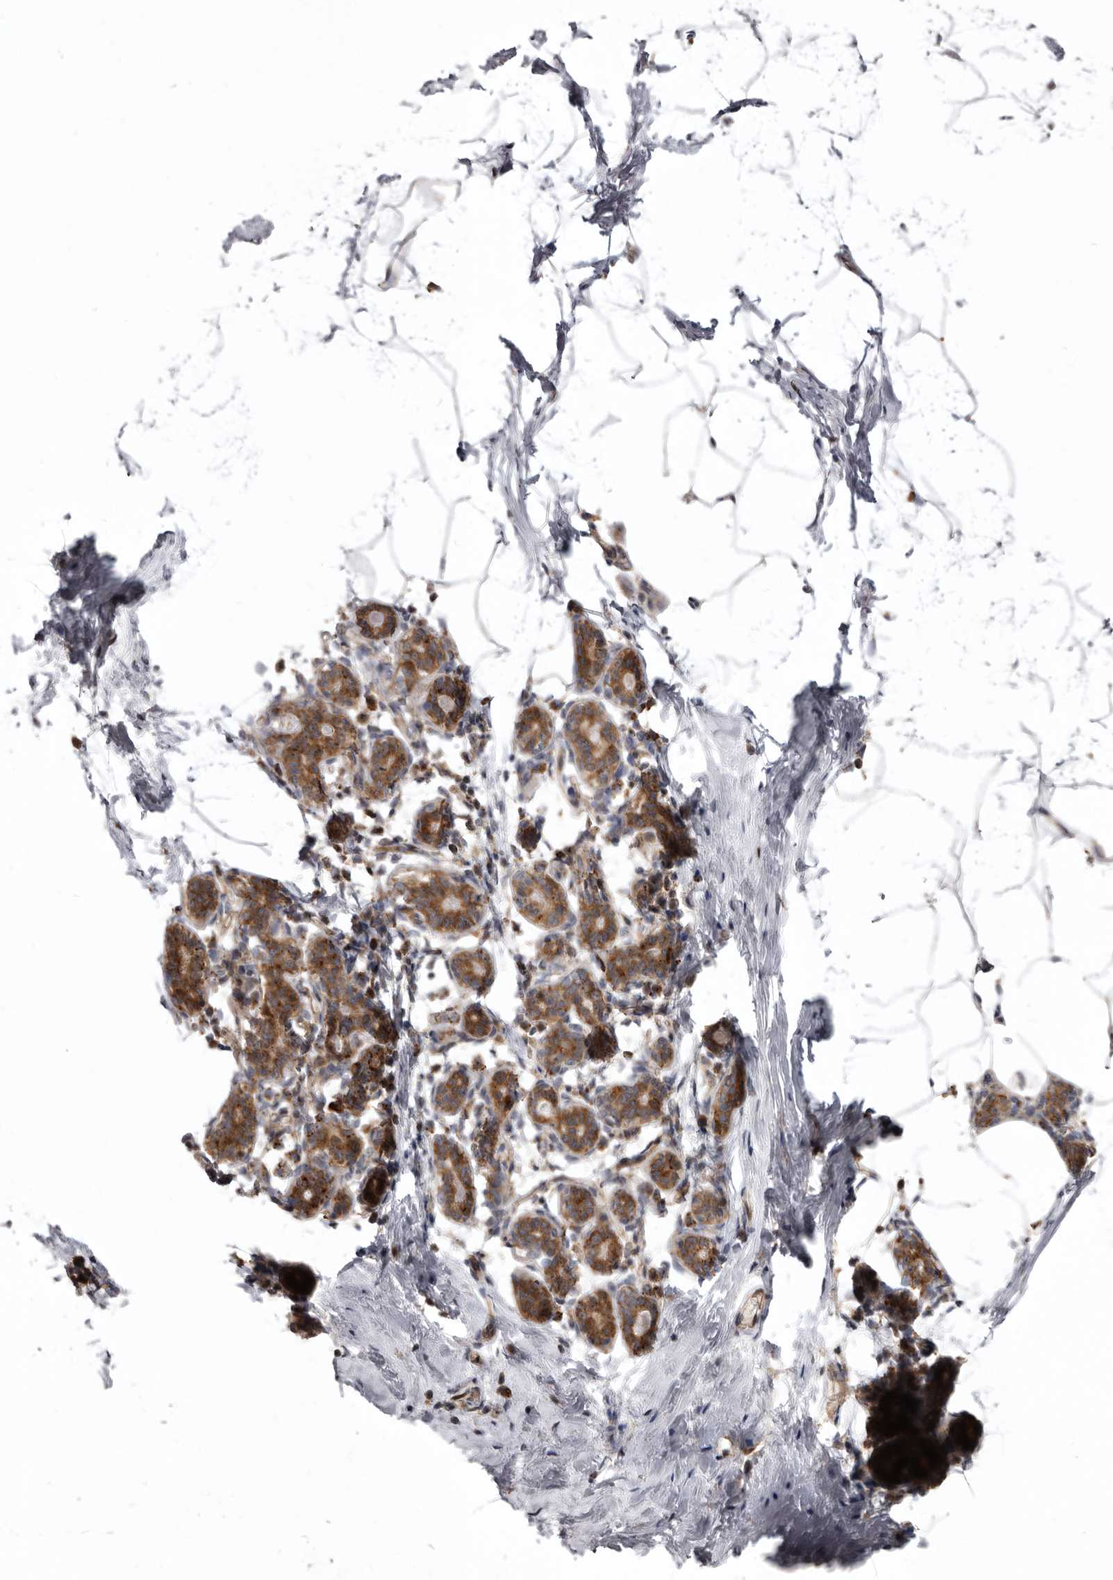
{"staining": {"intensity": "weak", "quantity": "25%-75%", "location": "cytoplasmic/membranous"}, "tissue": "breast", "cell_type": "Adipocytes", "image_type": "normal", "snomed": [{"axis": "morphology", "description": "Normal tissue, NOS"}, {"axis": "morphology", "description": "Lobular carcinoma"}, {"axis": "topography", "description": "Breast"}], "caption": "The photomicrograph reveals immunohistochemical staining of unremarkable breast. There is weak cytoplasmic/membranous expression is present in approximately 25%-75% of adipocytes.", "gene": "SMC4", "patient": {"sex": "female", "age": 62}}